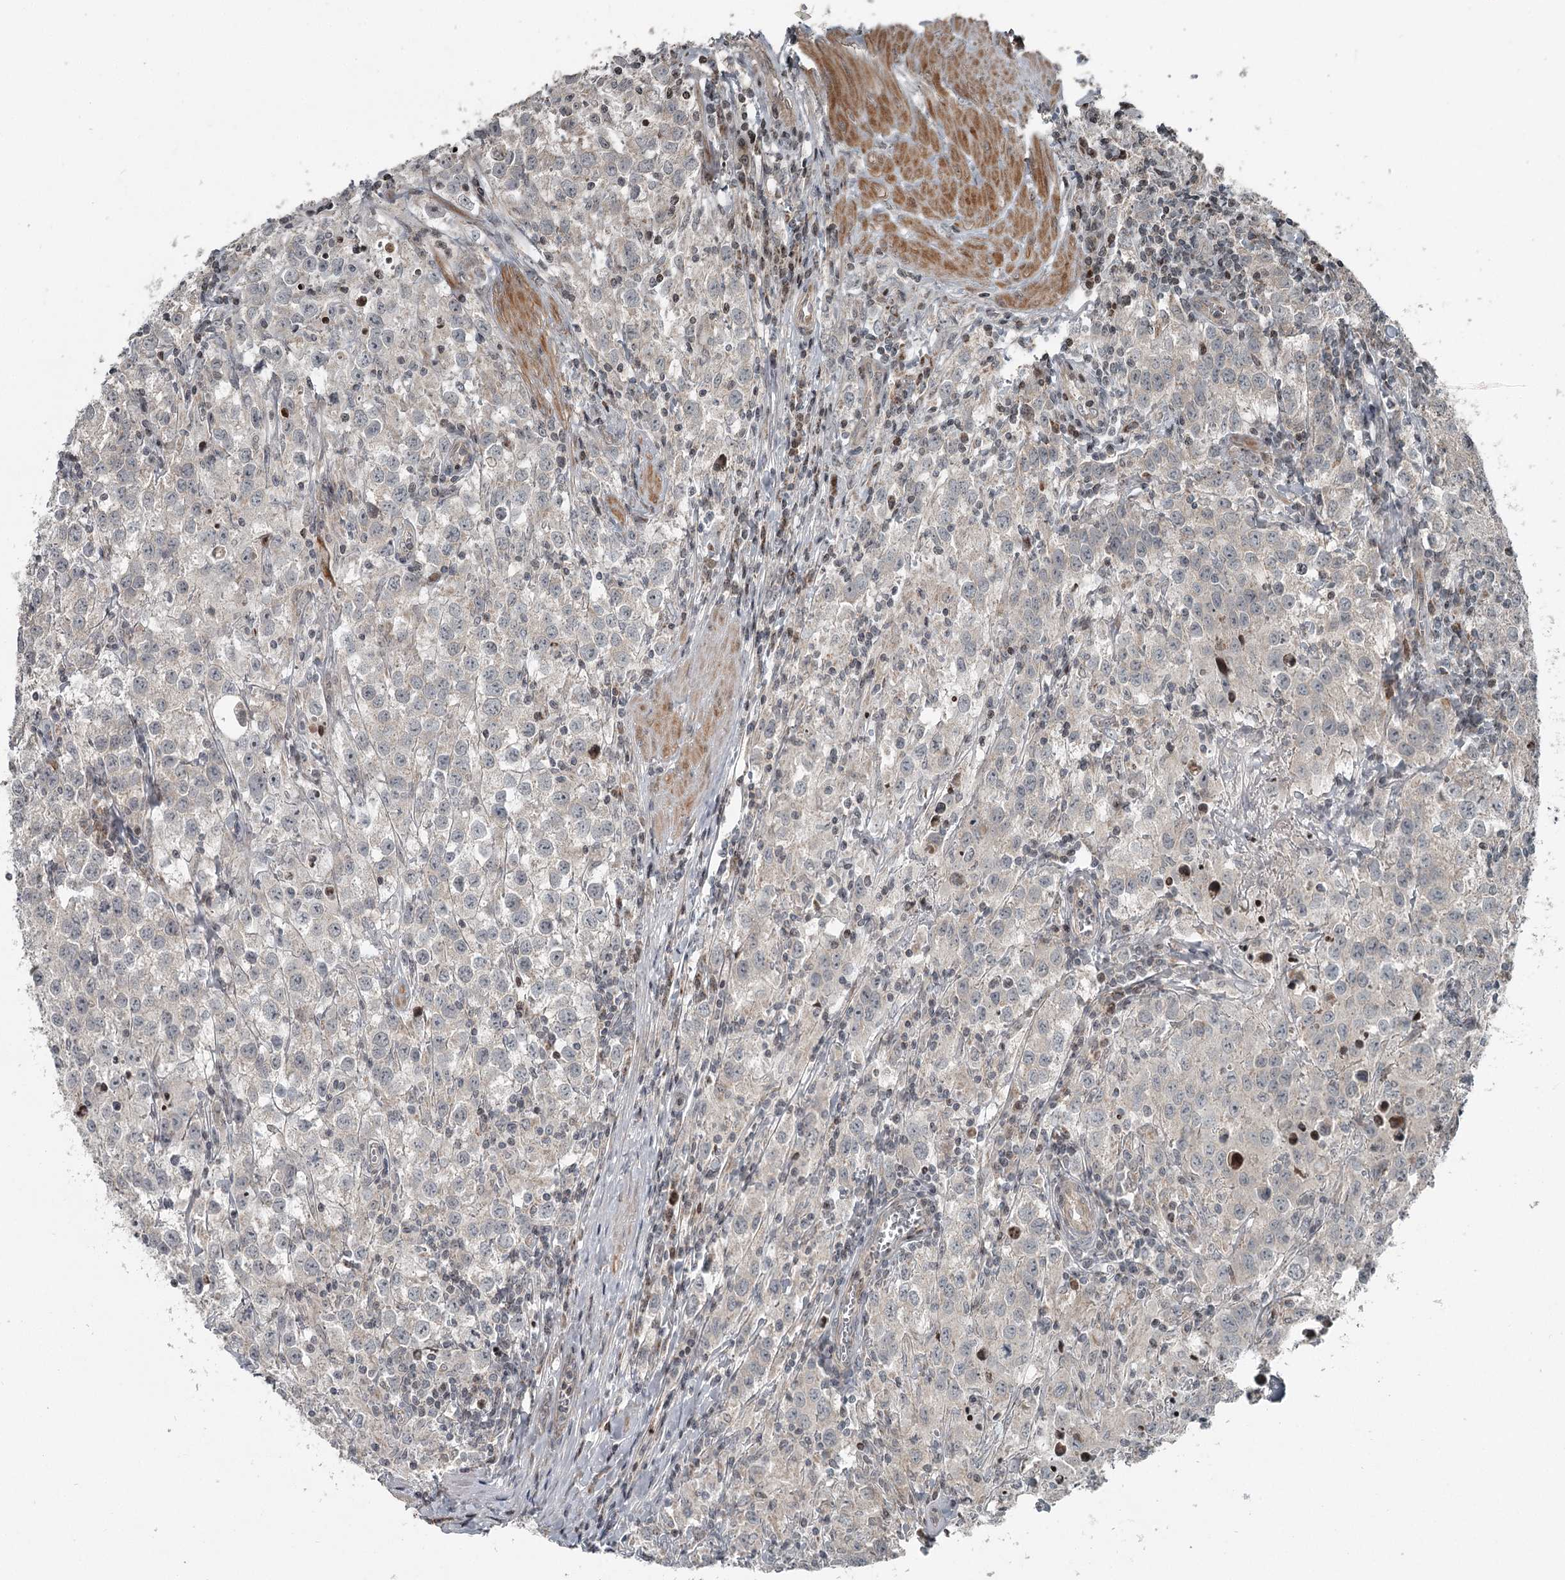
{"staining": {"intensity": "negative", "quantity": "none", "location": "none"}, "tissue": "testis cancer", "cell_type": "Tumor cells", "image_type": "cancer", "snomed": [{"axis": "morphology", "description": "Seminoma, NOS"}, {"axis": "morphology", "description": "Carcinoma, Embryonal, NOS"}, {"axis": "topography", "description": "Testis"}], "caption": "Testis cancer stained for a protein using immunohistochemistry (IHC) displays no staining tumor cells.", "gene": "RASSF8", "patient": {"sex": "male", "age": 43}}